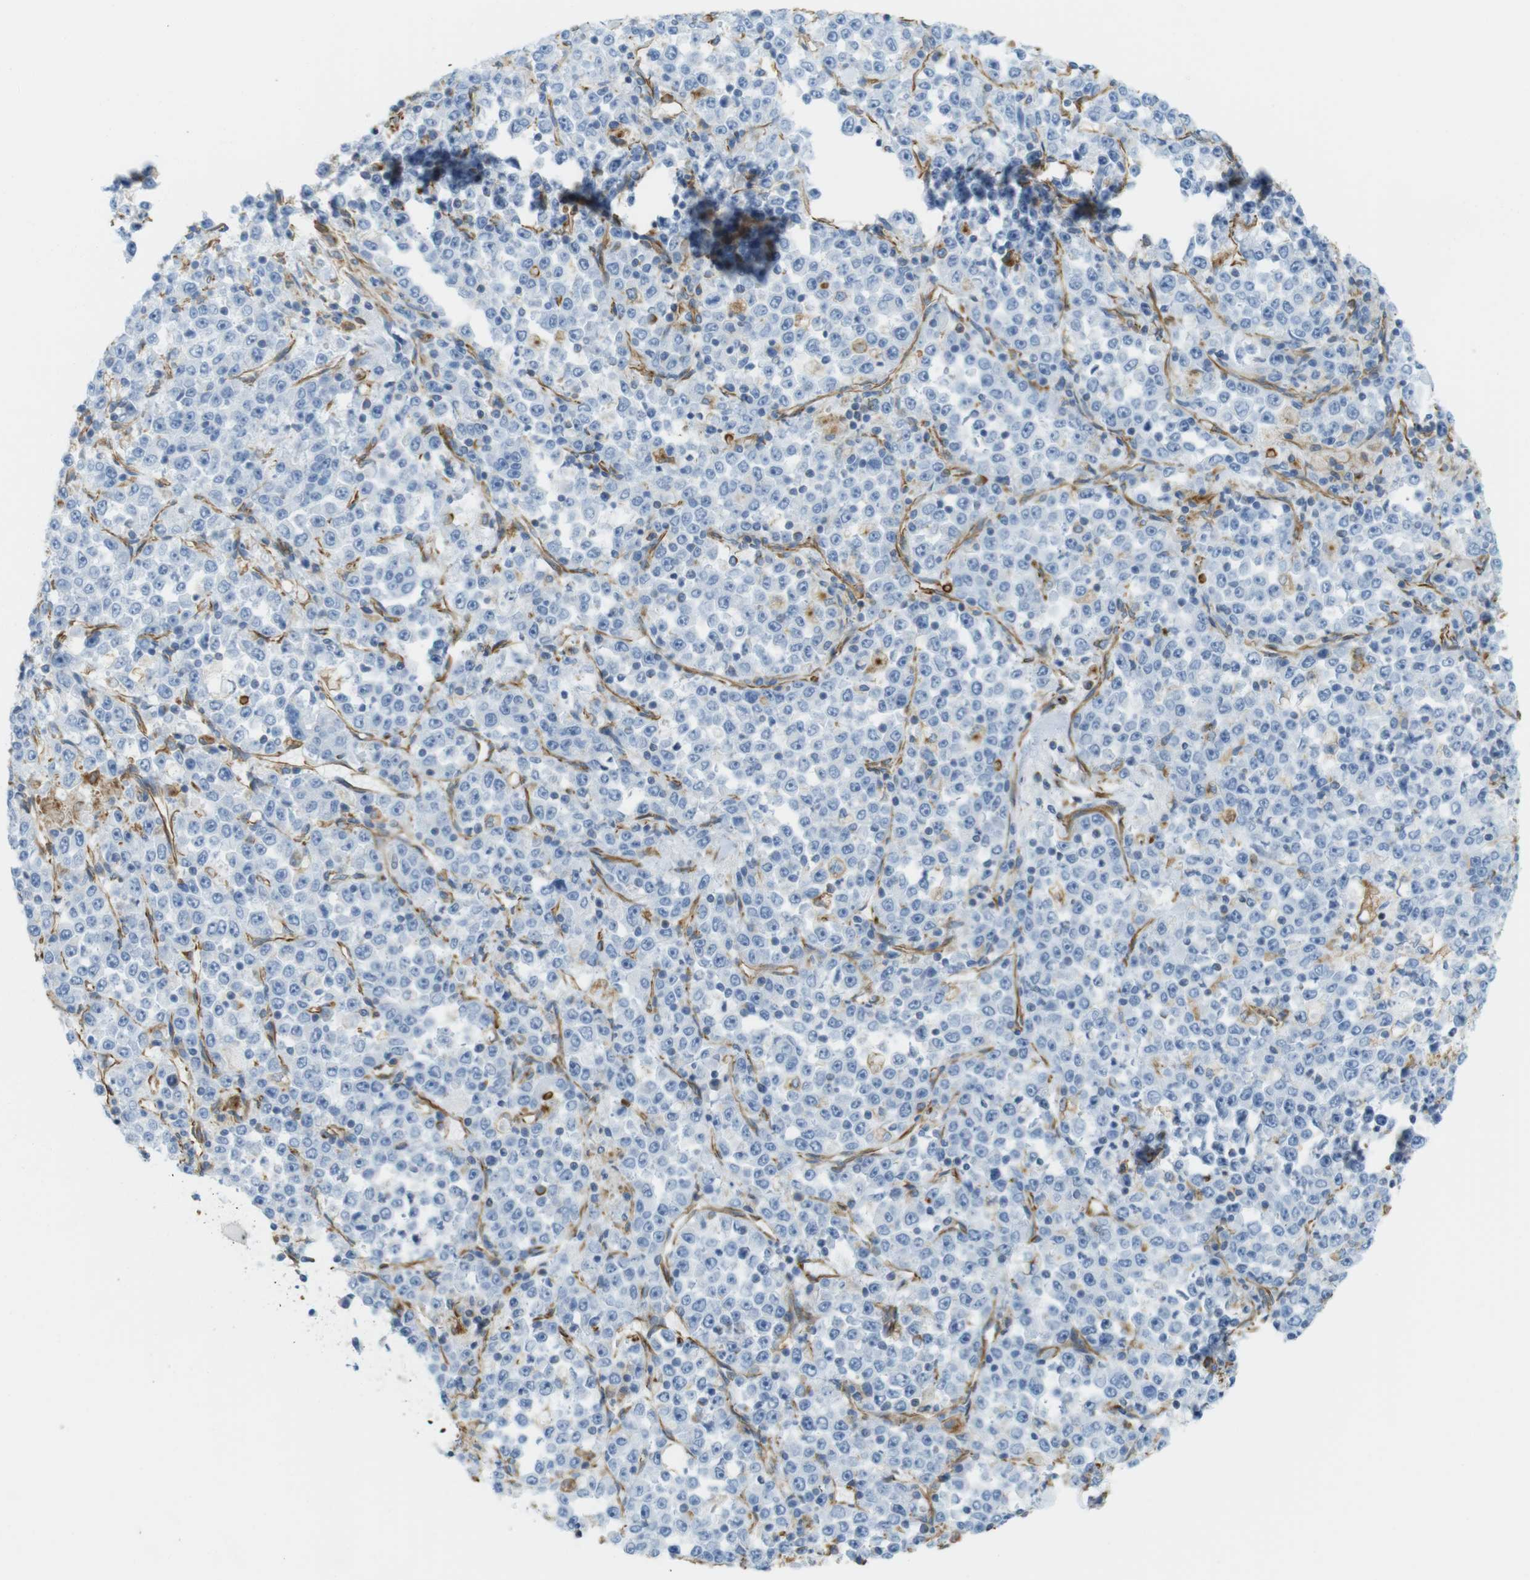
{"staining": {"intensity": "negative", "quantity": "none", "location": "none"}, "tissue": "stomach cancer", "cell_type": "Tumor cells", "image_type": "cancer", "snomed": [{"axis": "morphology", "description": "Normal tissue, NOS"}, {"axis": "morphology", "description": "Adenocarcinoma, NOS"}, {"axis": "topography", "description": "Stomach, upper"}, {"axis": "topography", "description": "Stomach"}], "caption": "DAB (3,3'-diaminobenzidine) immunohistochemical staining of adenocarcinoma (stomach) reveals no significant expression in tumor cells.", "gene": "MS4A10", "patient": {"sex": "male", "age": 59}}